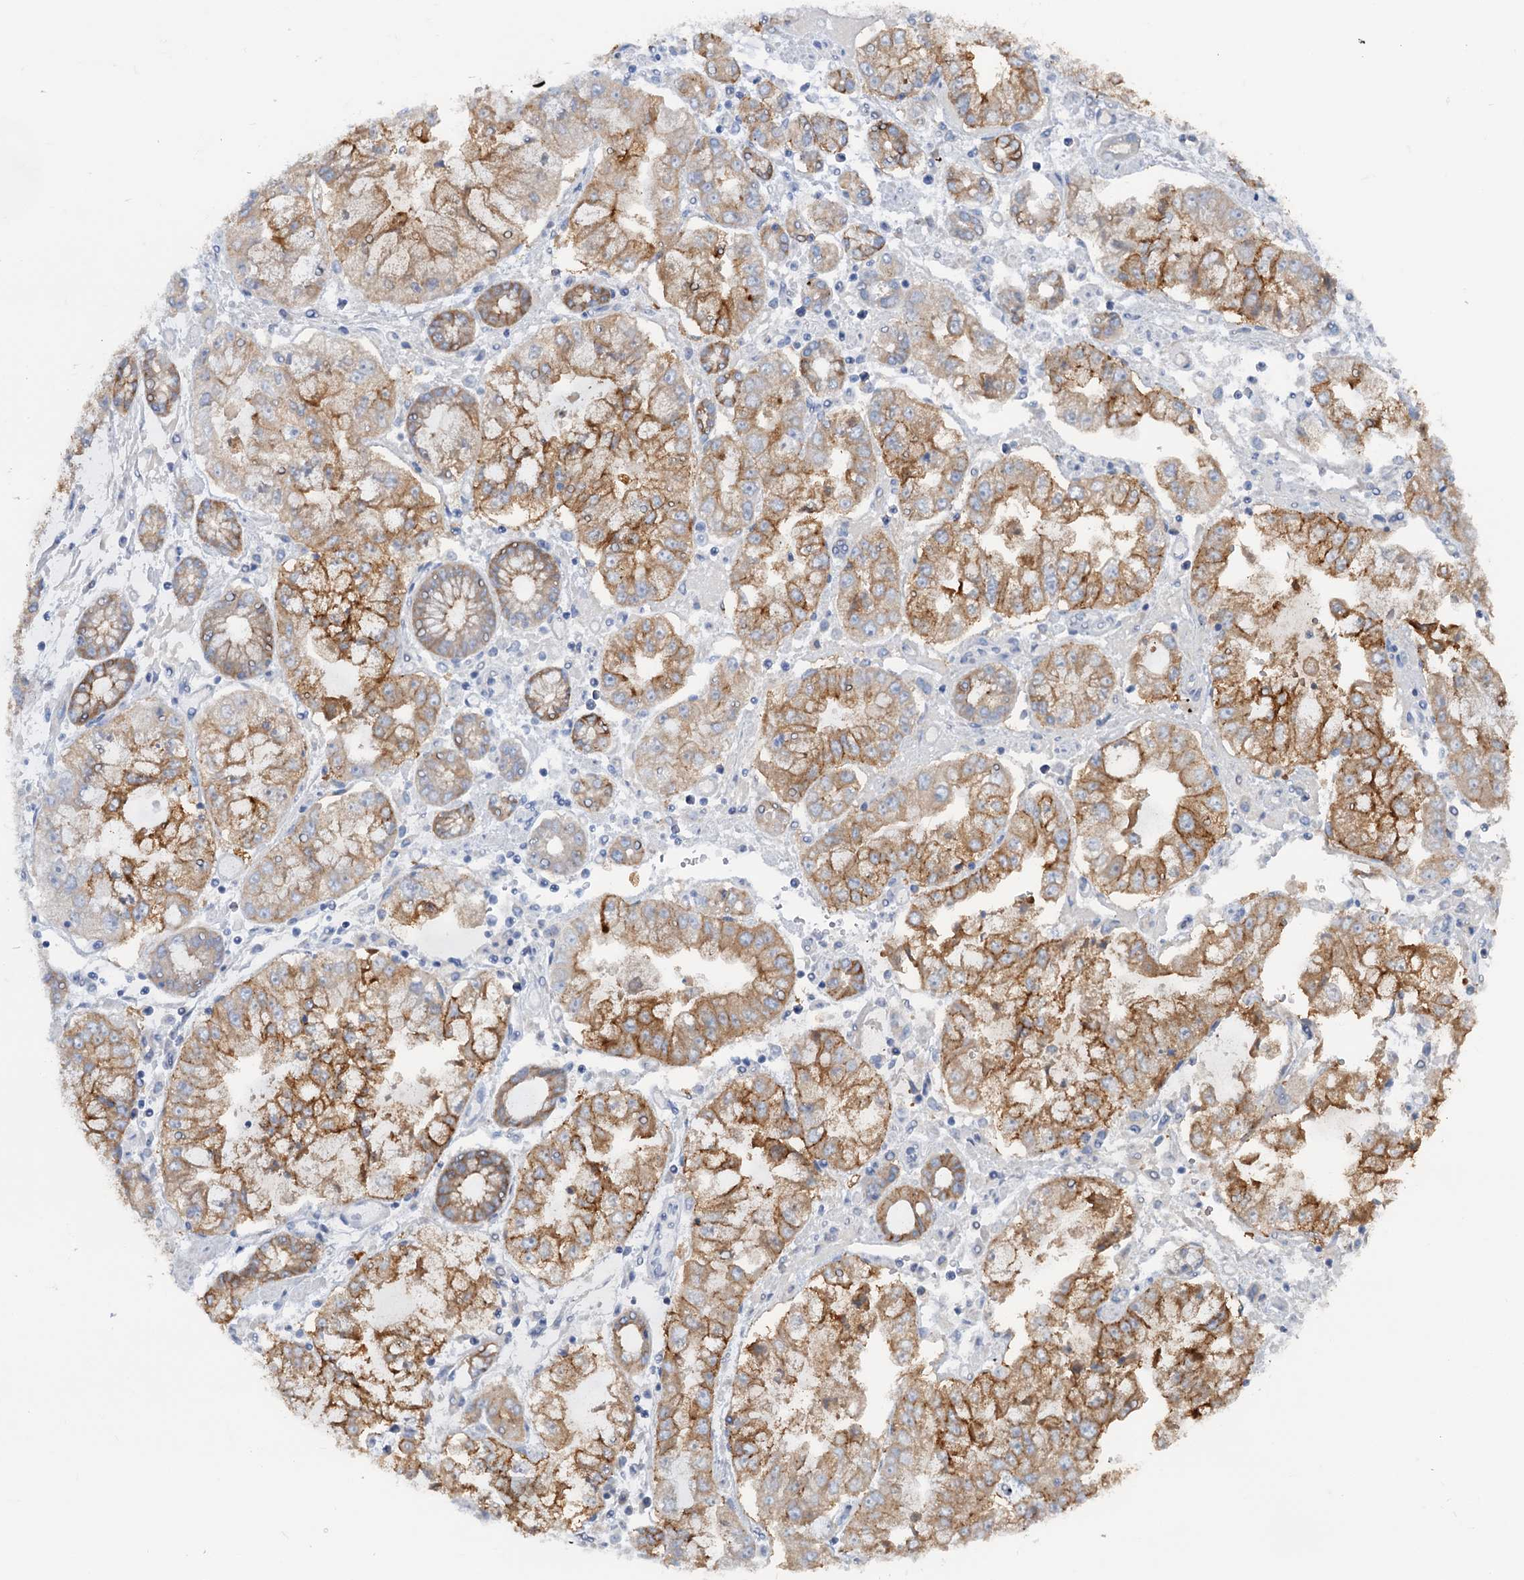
{"staining": {"intensity": "moderate", "quantity": ">75%", "location": "cytoplasmic/membranous"}, "tissue": "stomach cancer", "cell_type": "Tumor cells", "image_type": "cancer", "snomed": [{"axis": "morphology", "description": "Adenocarcinoma, NOS"}, {"axis": "topography", "description": "Stomach"}], "caption": "There is medium levels of moderate cytoplasmic/membranous positivity in tumor cells of adenocarcinoma (stomach), as demonstrated by immunohistochemical staining (brown color).", "gene": "PLLP", "patient": {"sex": "male", "age": 76}}